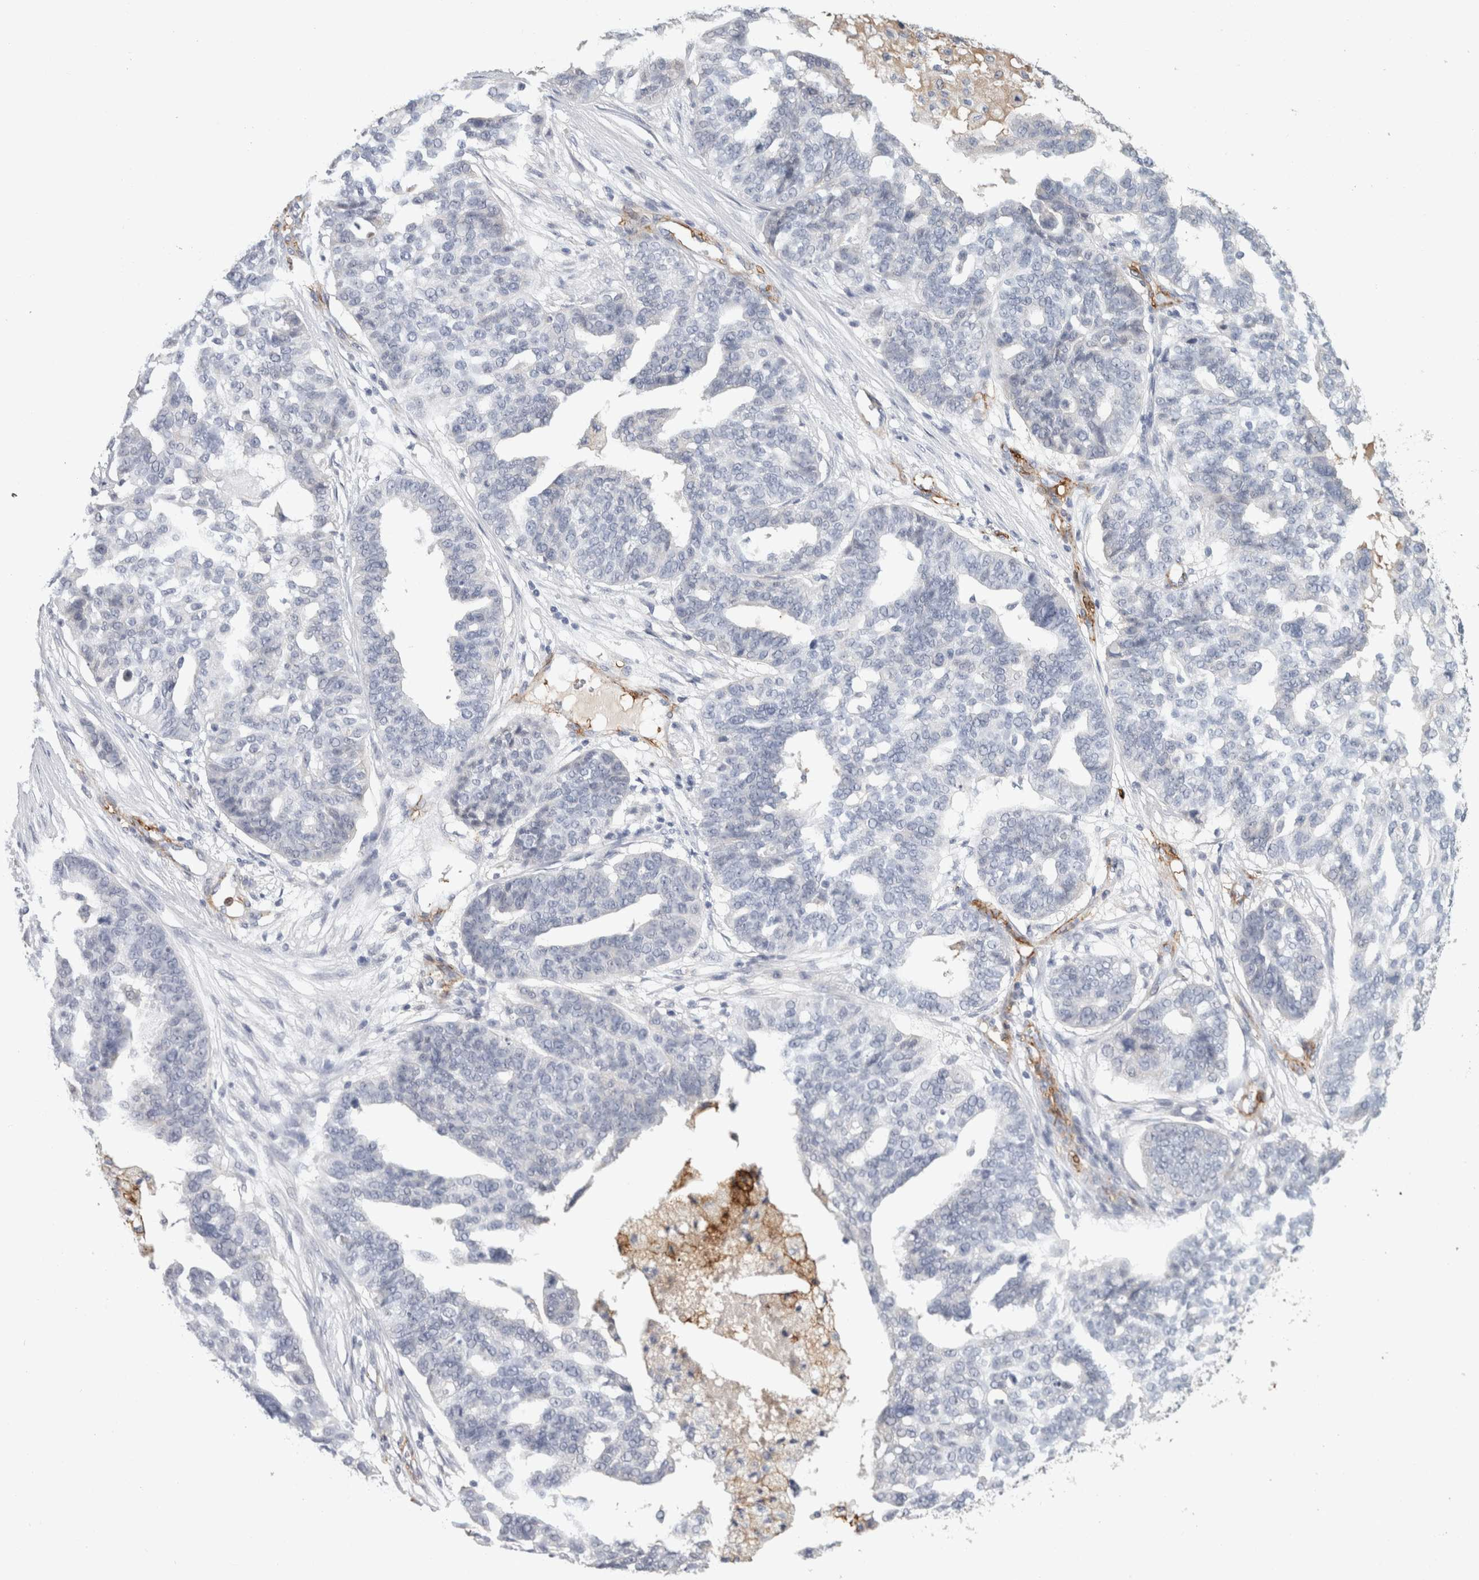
{"staining": {"intensity": "negative", "quantity": "none", "location": "none"}, "tissue": "ovarian cancer", "cell_type": "Tumor cells", "image_type": "cancer", "snomed": [{"axis": "morphology", "description": "Cystadenocarcinoma, serous, NOS"}, {"axis": "topography", "description": "Ovary"}], "caption": "Tumor cells are negative for protein expression in human serous cystadenocarcinoma (ovarian). (Brightfield microscopy of DAB (3,3'-diaminobenzidine) immunohistochemistry at high magnification).", "gene": "CD36", "patient": {"sex": "female", "age": 59}}